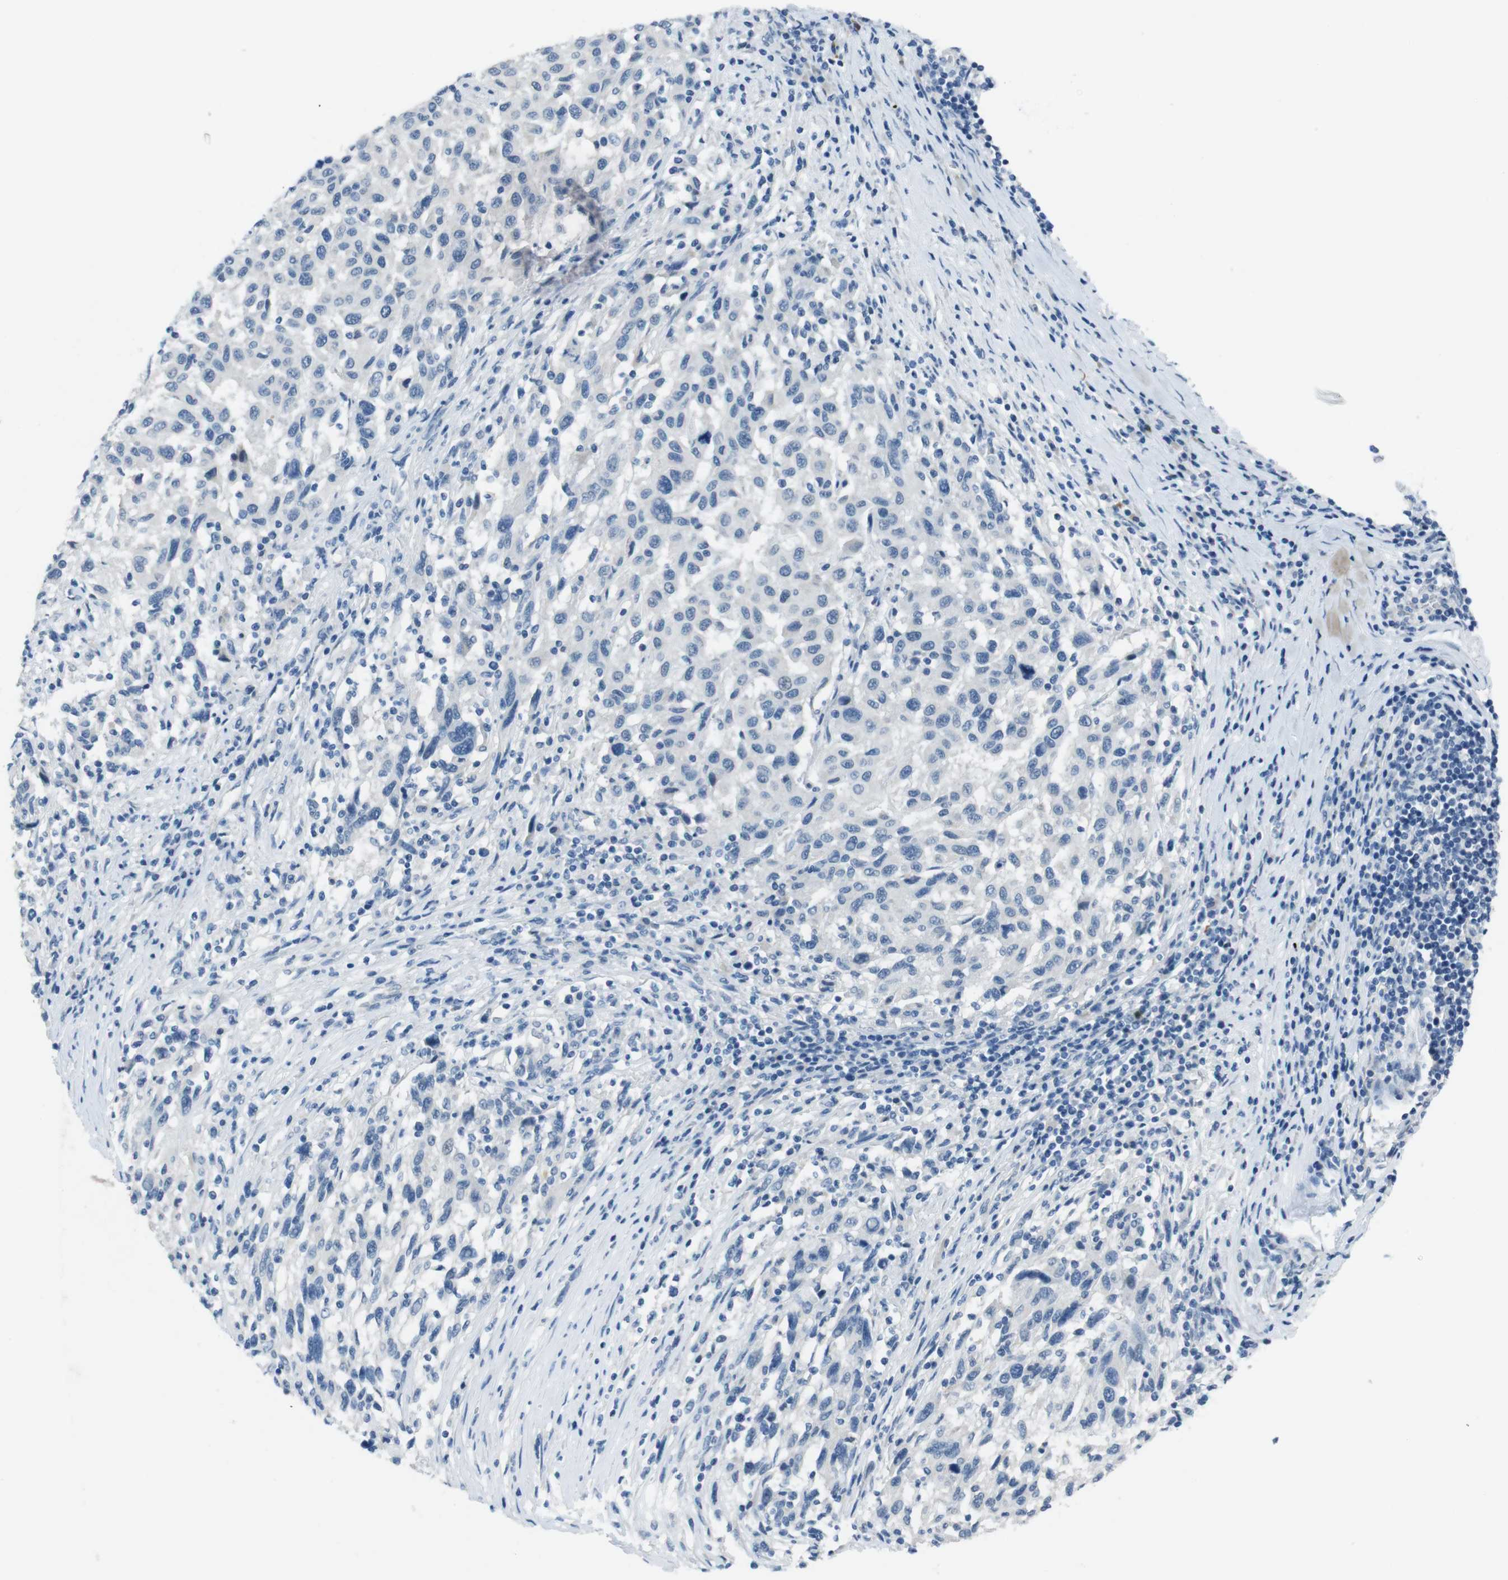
{"staining": {"intensity": "negative", "quantity": "none", "location": "none"}, "tissue": "melanoma", "cell_type": "Tumor cells", "image_type": "cancer", "snomed": [{"axis": "morphology", "description": "Malignant melanoma, Metastatic site"}, {"axis": "topography", "description": "Lymph node"}], "caption": "A photomicrograph of human malignant melanoma (metastatic site) is negative for staining in tumor cells.", "gene": "HRH2", "patient": {"sex": "male", "age": 61}}